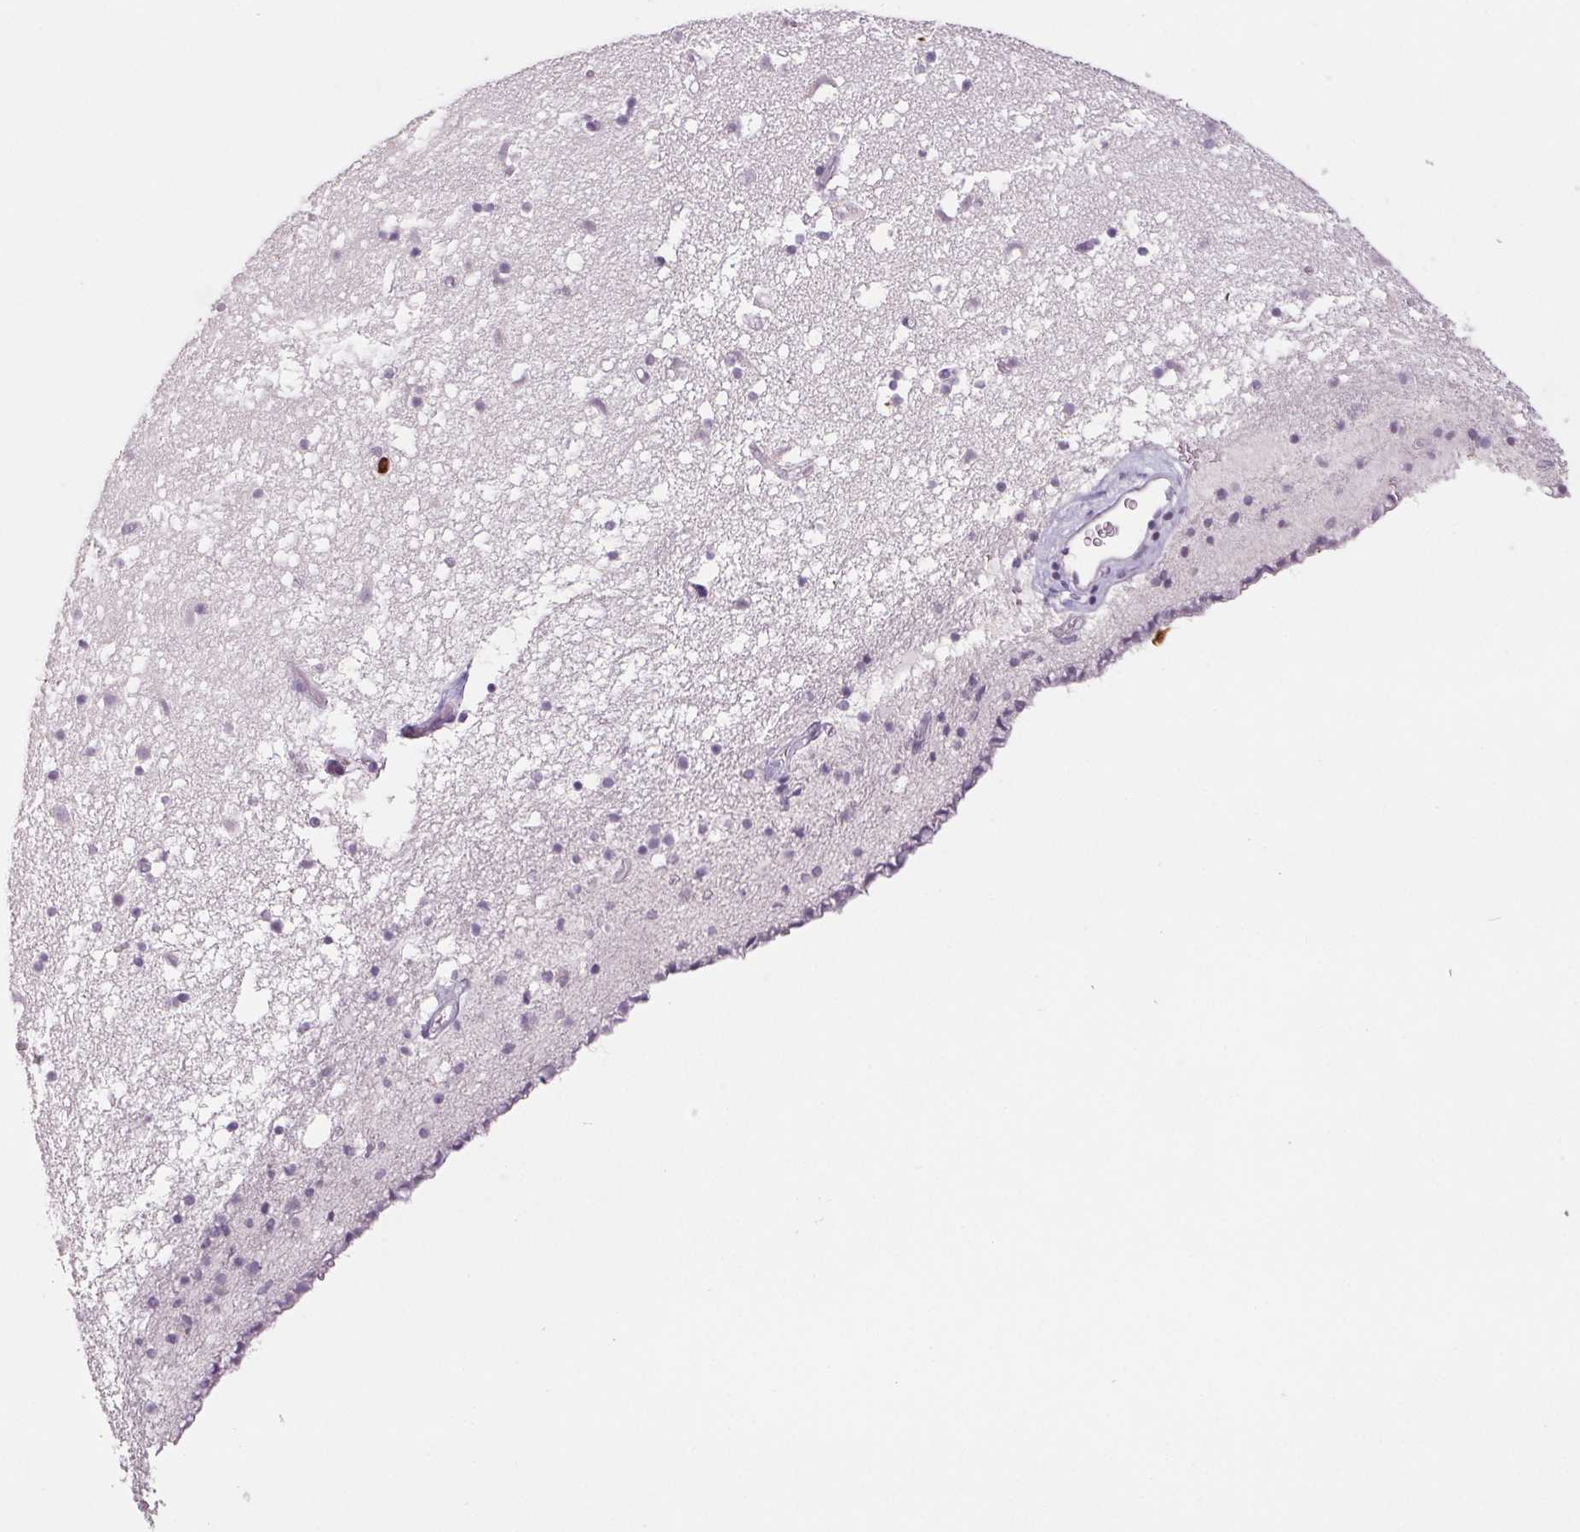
{"staining": {"intensity": "negative", "quantity": "none", "location": "none"}, "tissue": "caudate", "cell_type": "Glial cells", "image_type": "normal", "snomed": [{"axis": "morphology", "description": "Normal tissue, NOS"}, {"axis": "topography", "description": "Lateral ventricle wall"}], "caption": "IHC of unremarkable caudate shows no positivity in glial cells. (Brightfield microscopy of DAB immunohistochemistry at high magnification).", "gene": "LTF", "patient": {"sex": "female", "age": 42}}